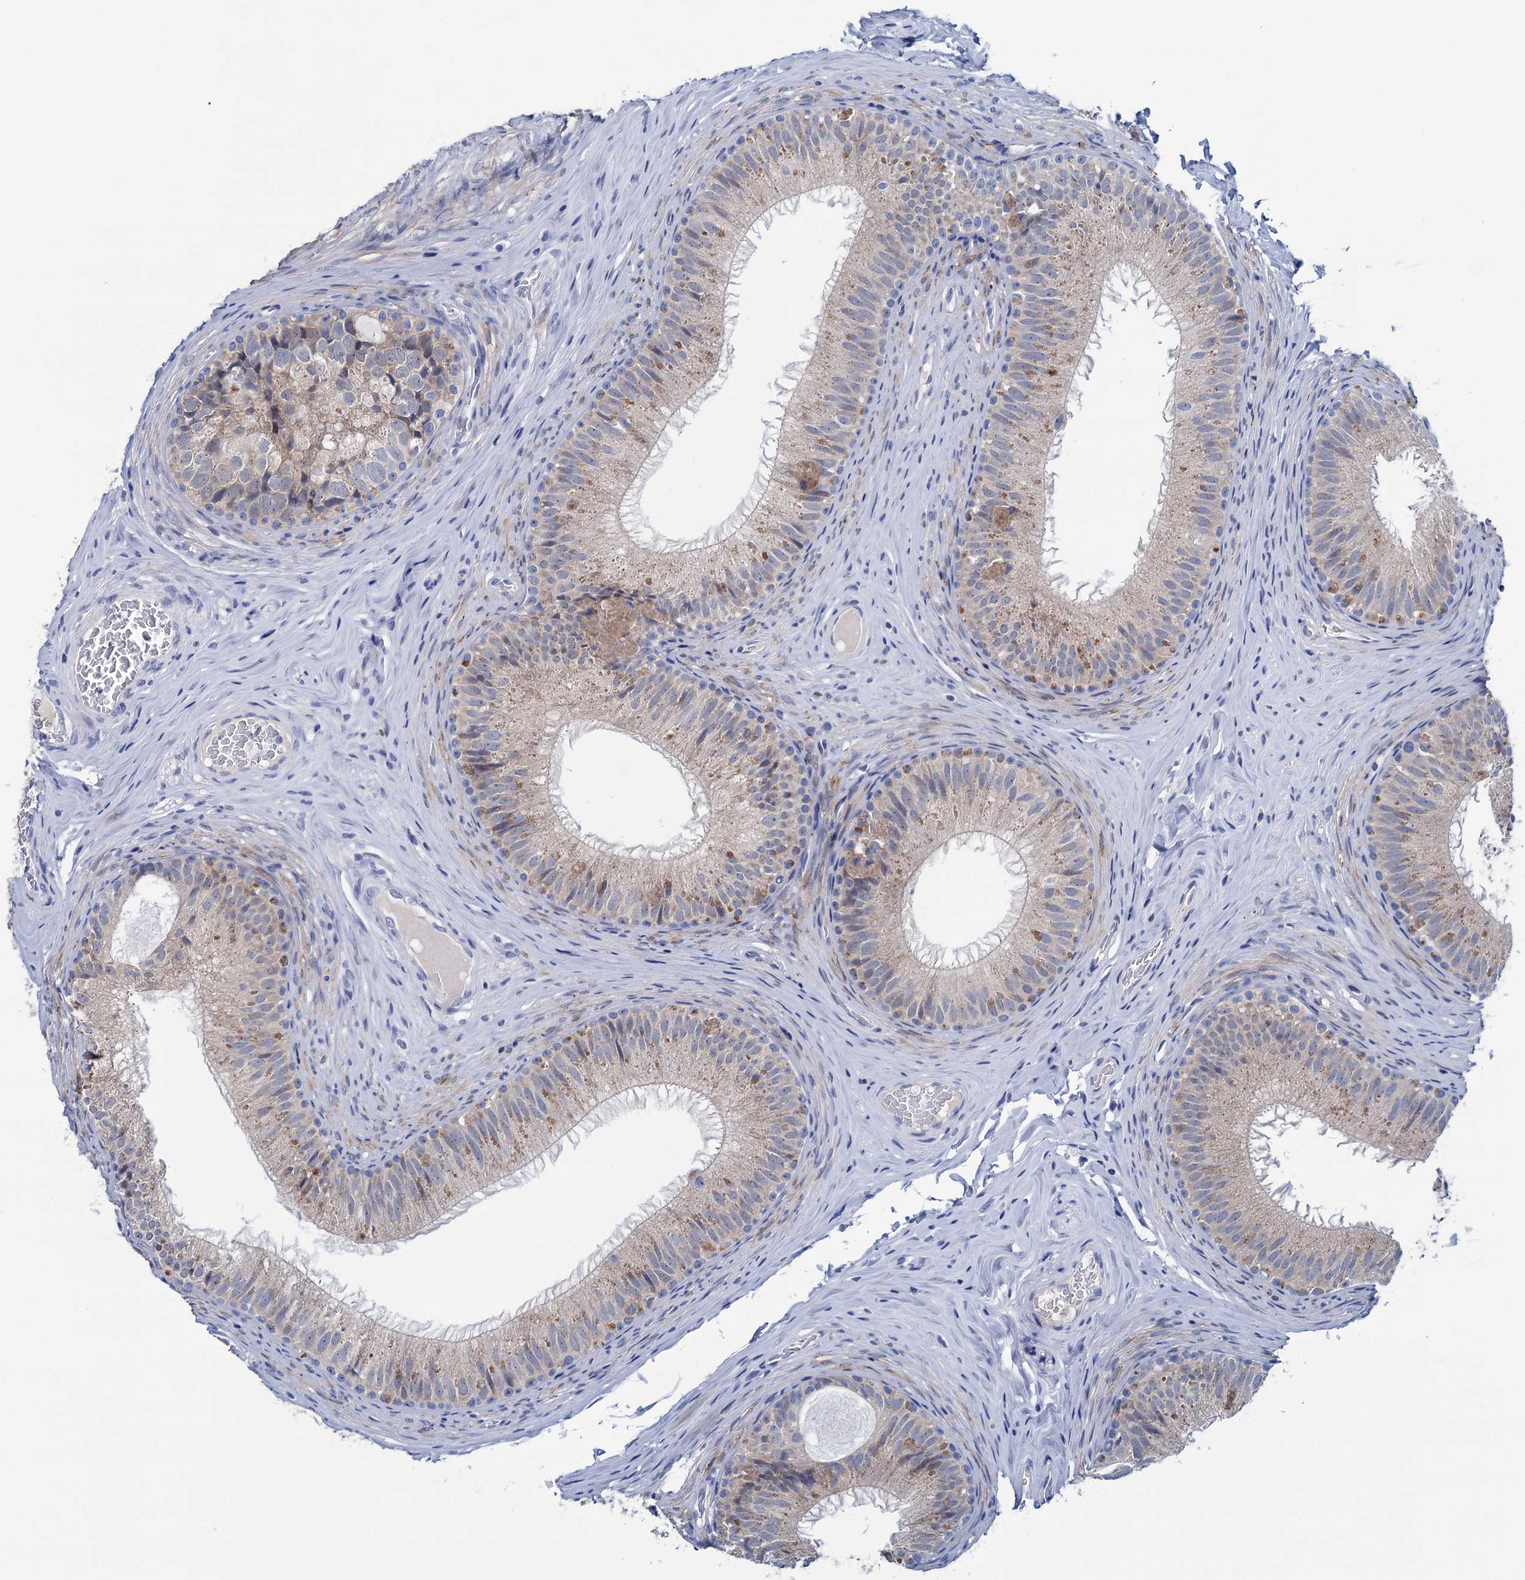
{"staining": {"intensity": "moderate", "quantity": "<25%", "location": "cytoplasmic/membranous"}, "tissue": "epididymis", "cell_type": "Glandular cells", "image_type": "normal", "snomed": [{"axis": "morphology", "description": "Normal tissue, NOS"}, {"axis": "topography", "description": "Epididymis"}], "caption": "This is an image of immunohistochemistry staining of benign epididymis, which shows moderate staining in the cytoplasmic/membranous of glandular cells.", "gene": "MYOZ3", "patient": {"sex": "male", "age": 34}}